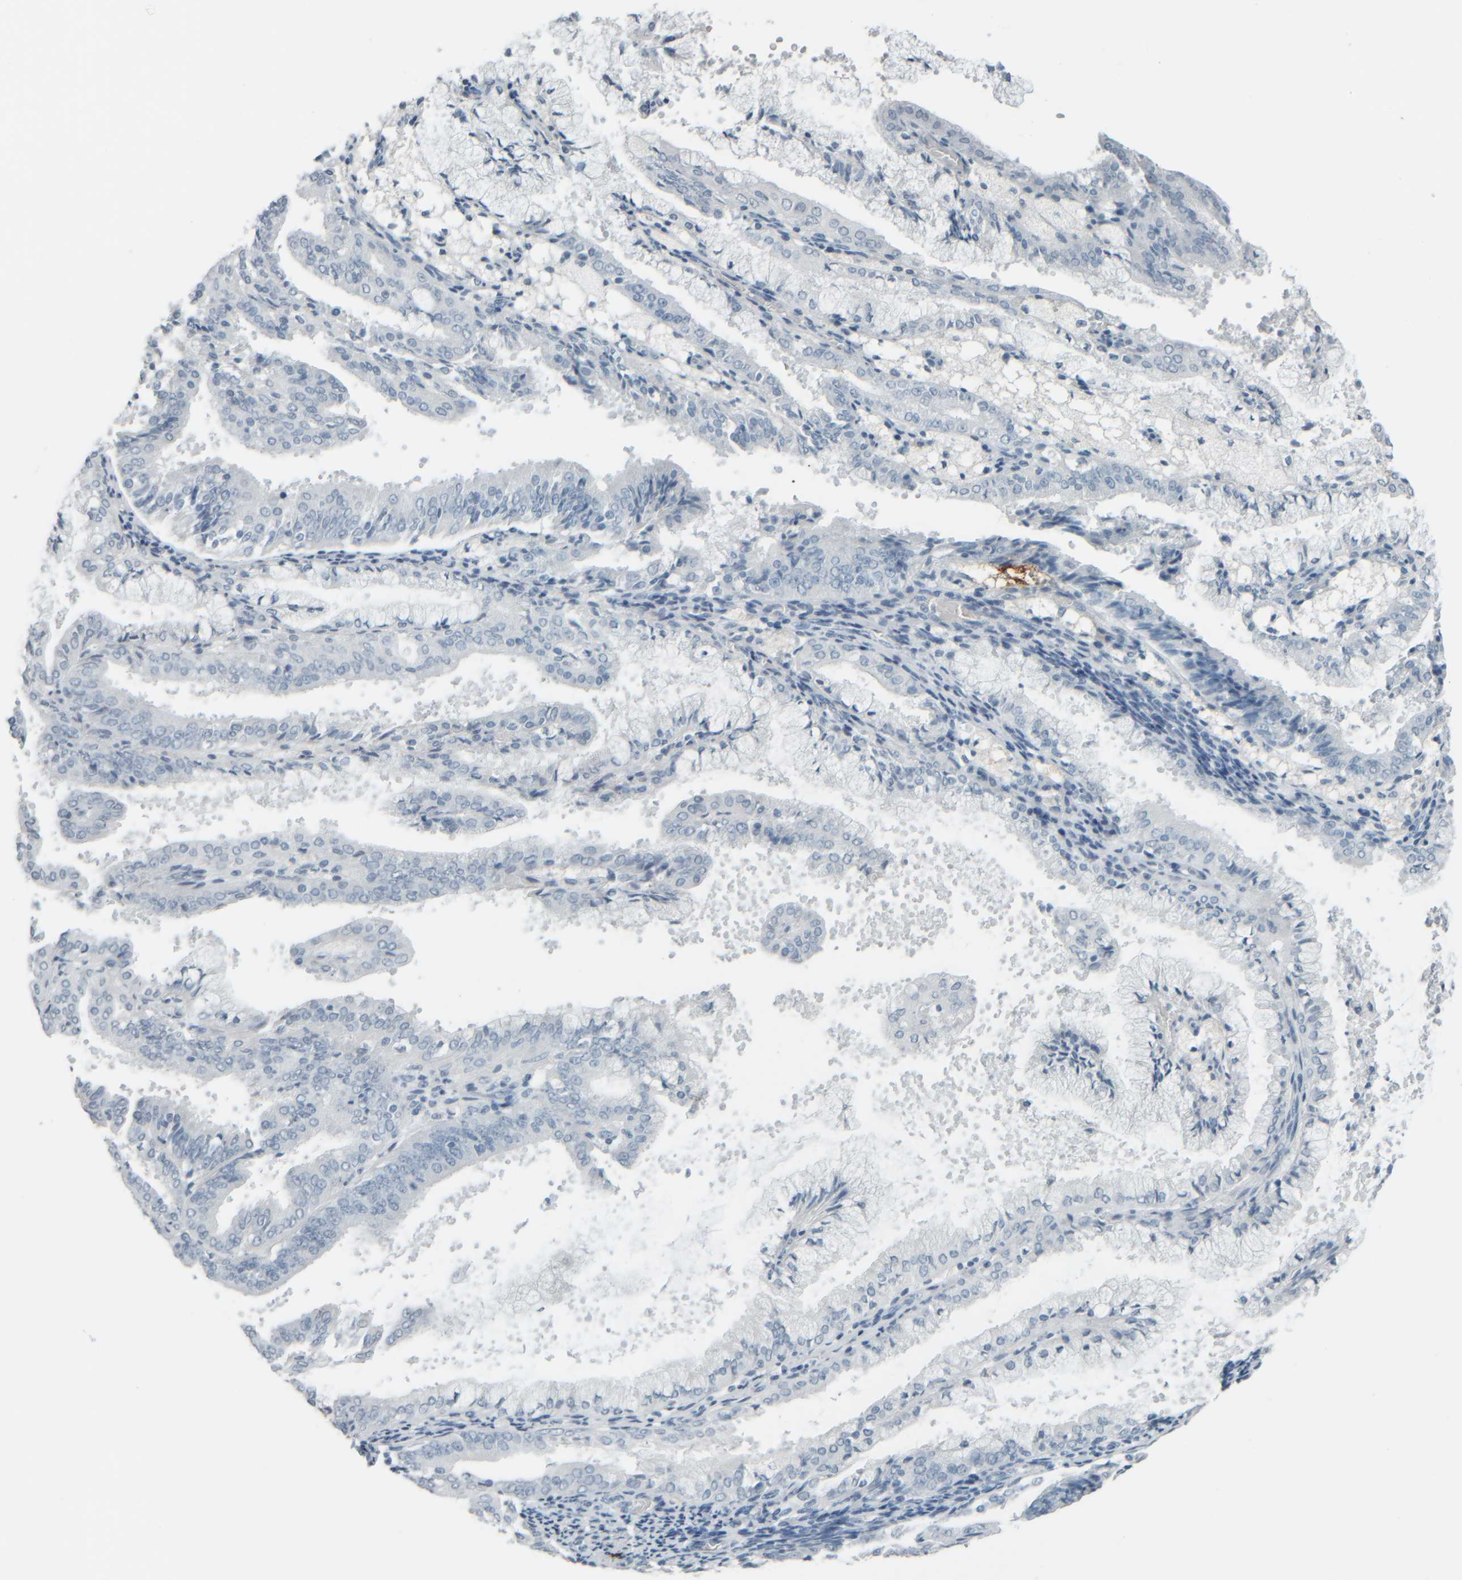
{"staining": {"intensity": "negative", "quantity": "none", "location": "none"}, "tissue": "endometrial cancer", "cell_type": "Tumor cells", "image_type": "cancer", "snomed": [{"axis": "morphology", "description": "Adenocarcinoma, NOS"}, {"axis": "topography", "description": "Endometrium"}], "caption": "High magnification brightfield microscopy of endometrial adenocarcinoma stained with DAB (brown) and counterstained with hematoxylin (blue): tumor cells show no significant staining.", "gene": "TPSAB1", "patient": {"sex": "female", "age": 63}}